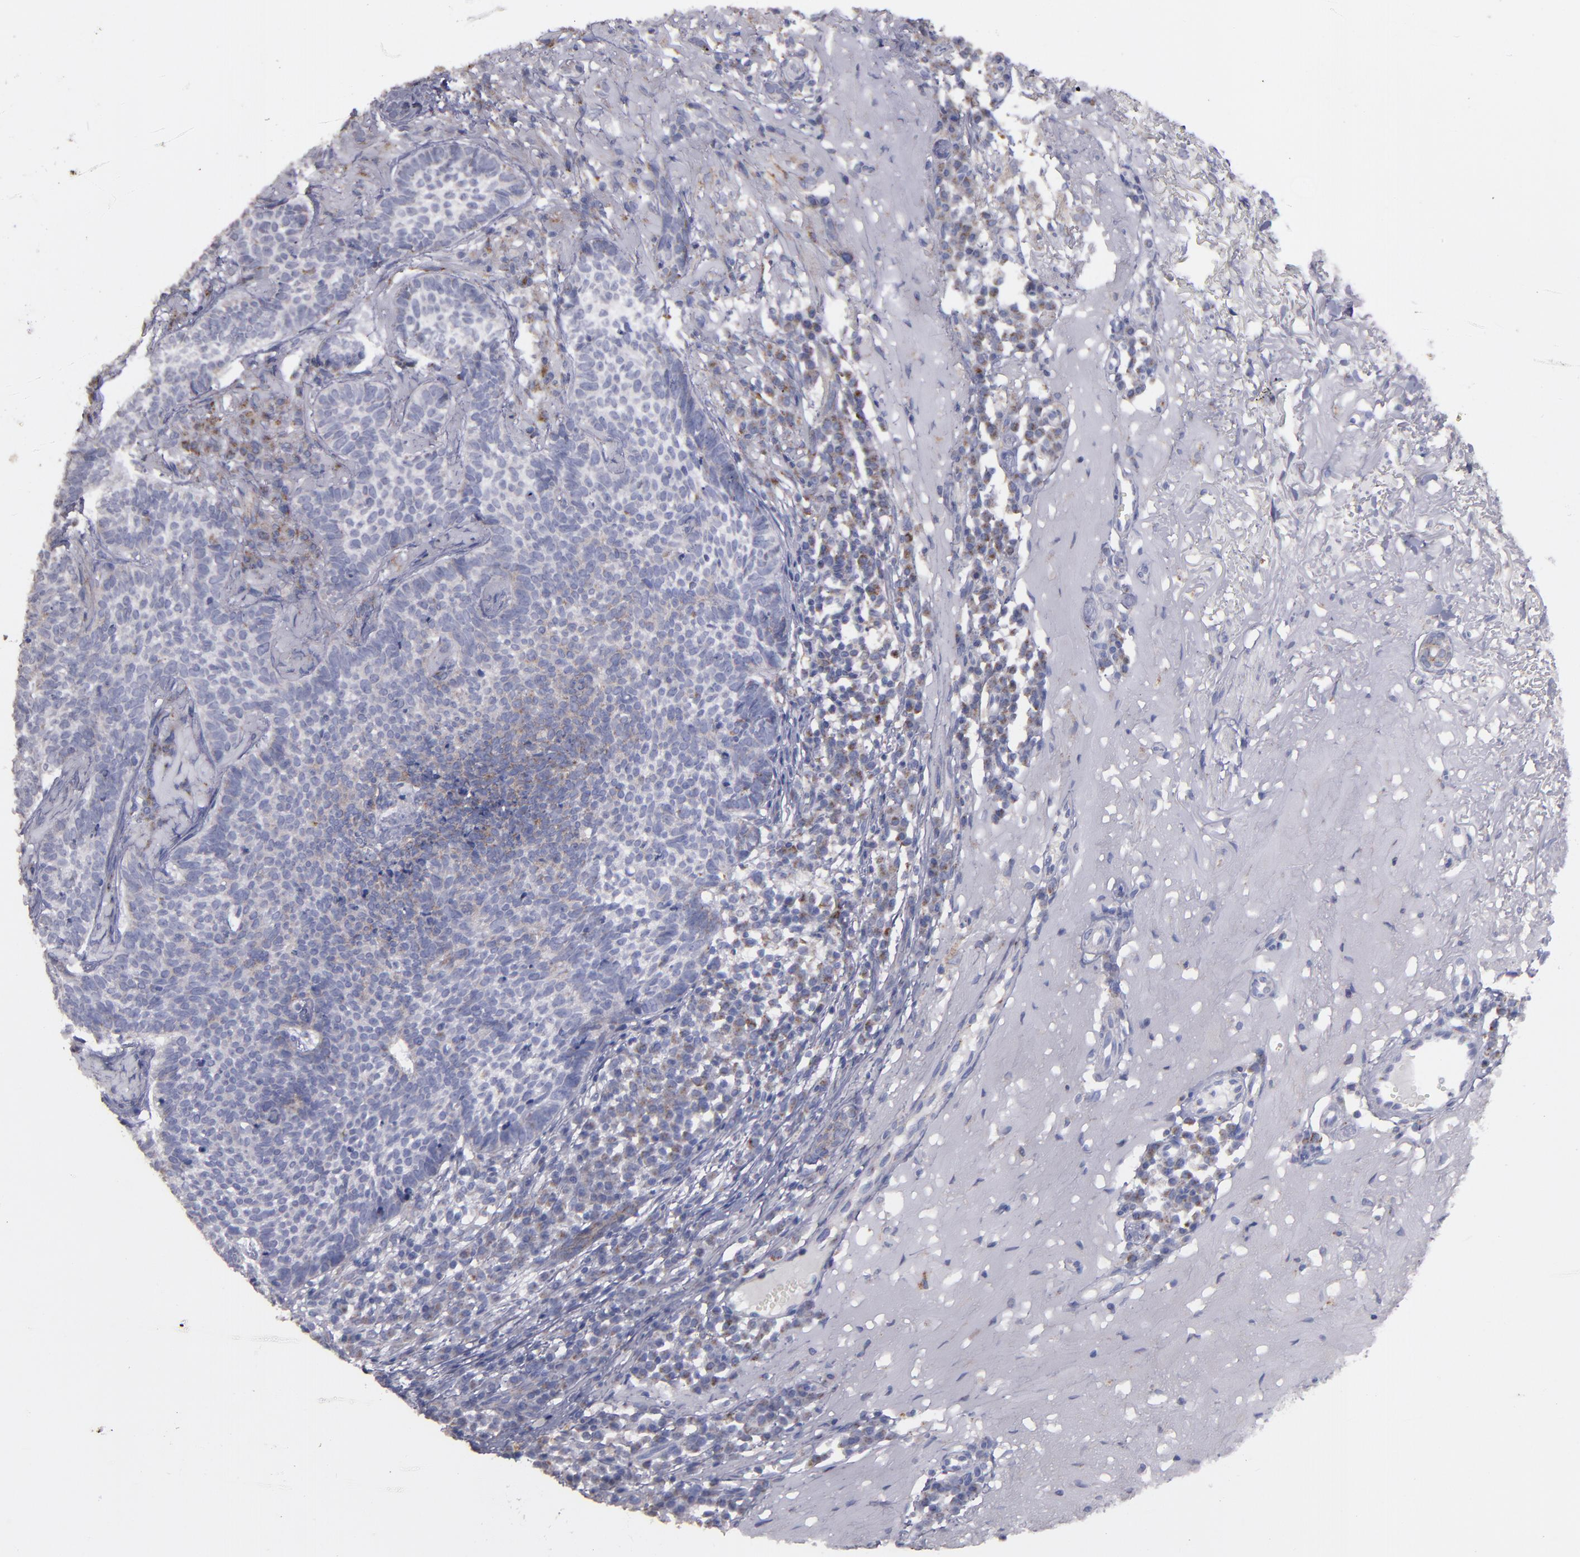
{"staining": {"intensity": "weak", "quantity": "<25%", "location": "cytoplasmic/membranous"}, "tissue": "skin cancer", "cell_type": "Tumor cells", "image_type": "cancer", "snomed": [{"axis": "morphology", "description": "Basal cell carcinoma"}, {"axis": "topography", "description": "Skin"}], "caption": "Immunohistochemistry (IHC) of basal cell carcinoma (skin) displays no staining in tumor cells. (DAB (3,3'-diaminobenzidine) IHC visualized using brightfield microscopy, high magnification).", "gene": "CLTA", "patient": {"sex": "female", "age": 89}}